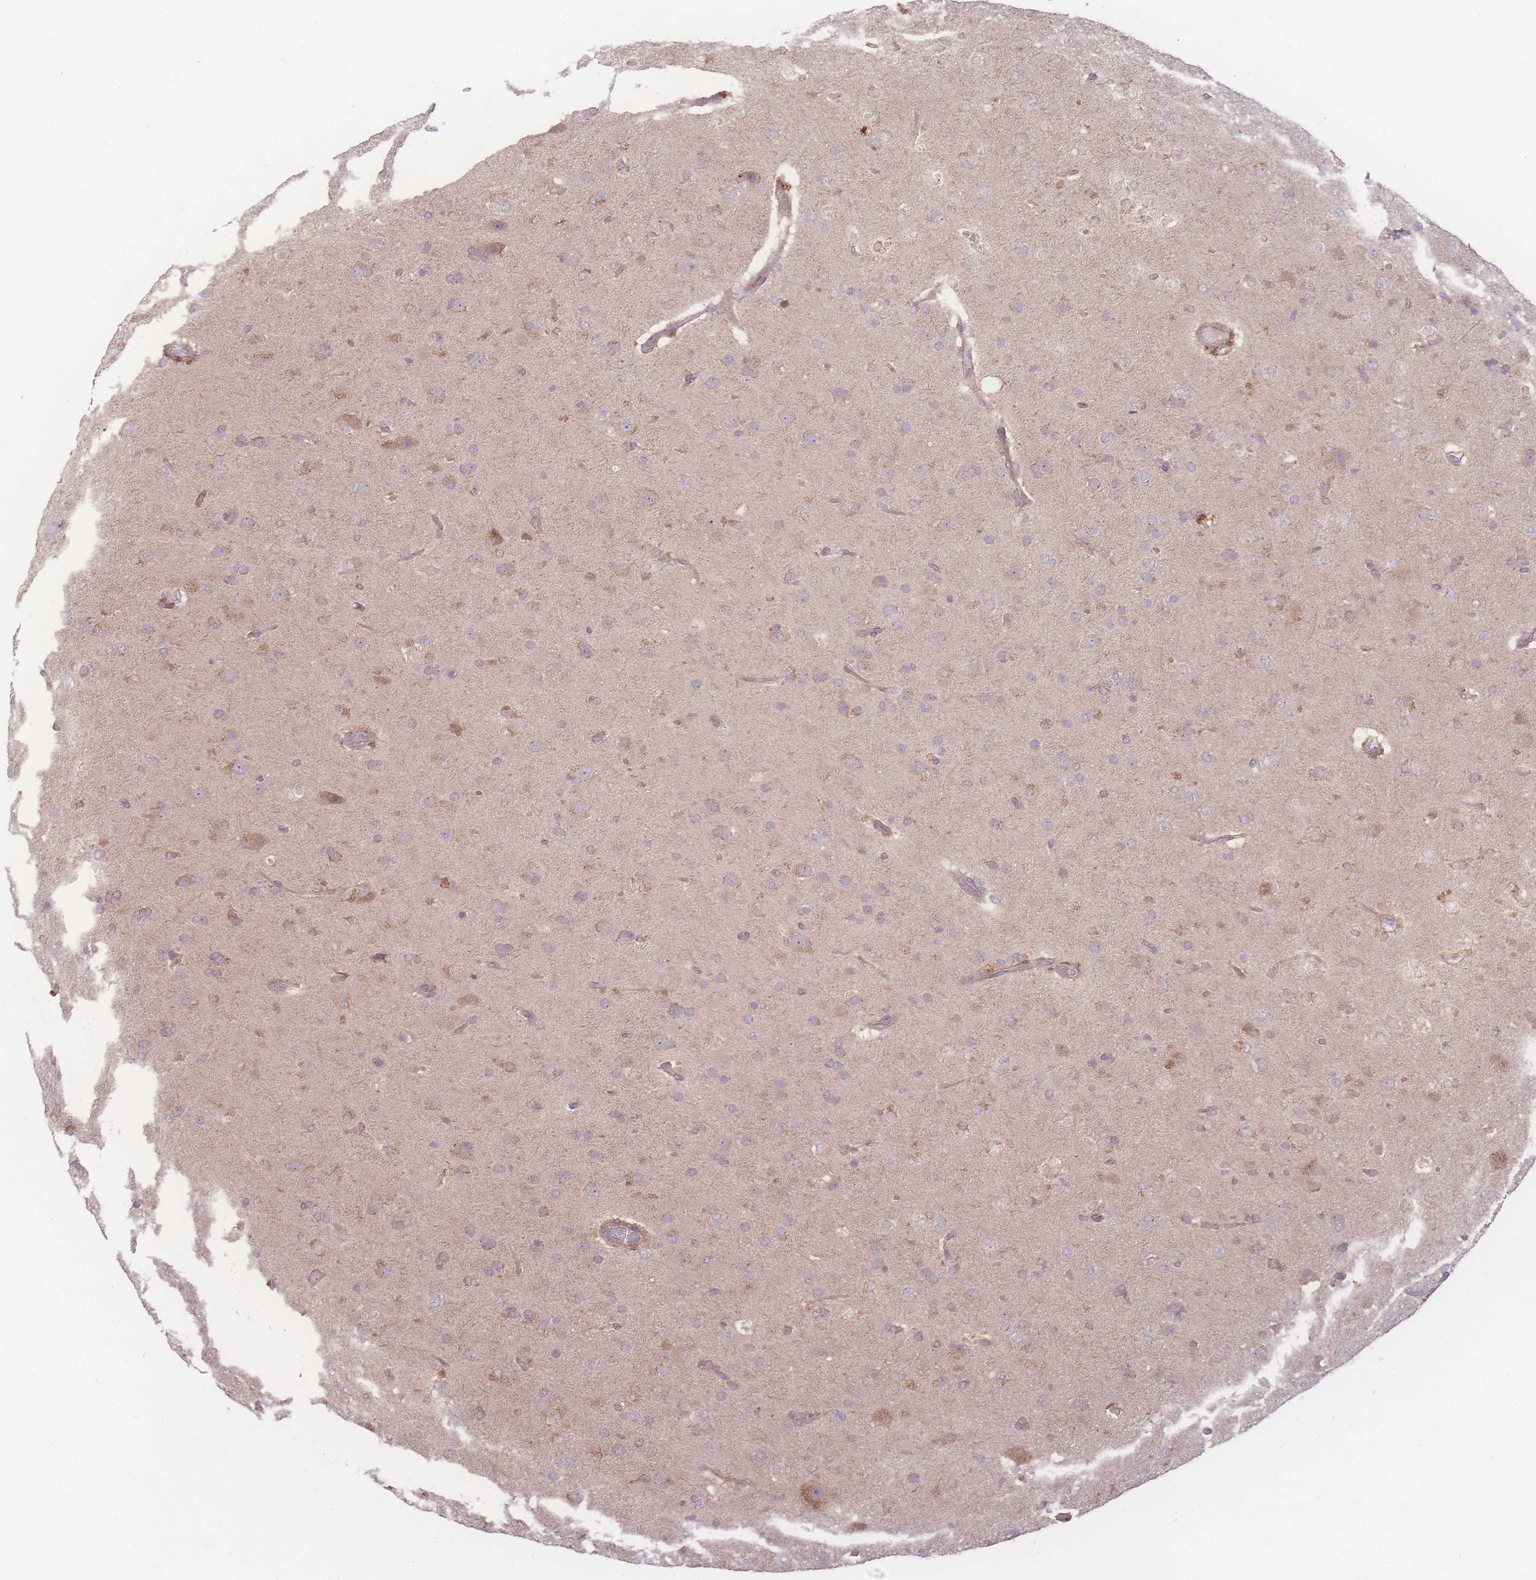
{"staining": {"intensity": "weak", "quantity": ">75%", "location": "cytoplasmic/membranous"}, "tissue": "glioma", "cell_type": "Tumor cells", "image_type": "cancer", "snomed": [{"axis": "morphology", "description": "Glioma, malignant, Low grade"}, {"axis": "topography", "description": "Brain"}], "caption": "Malignant glioma (low-grade) stained with a brown dye demonstrates weak cytoplasmic/membranous positive positivity in about >75% of tumor cells.", "gene": "INSR", "patient": {"sex": "male", "age": 65}}